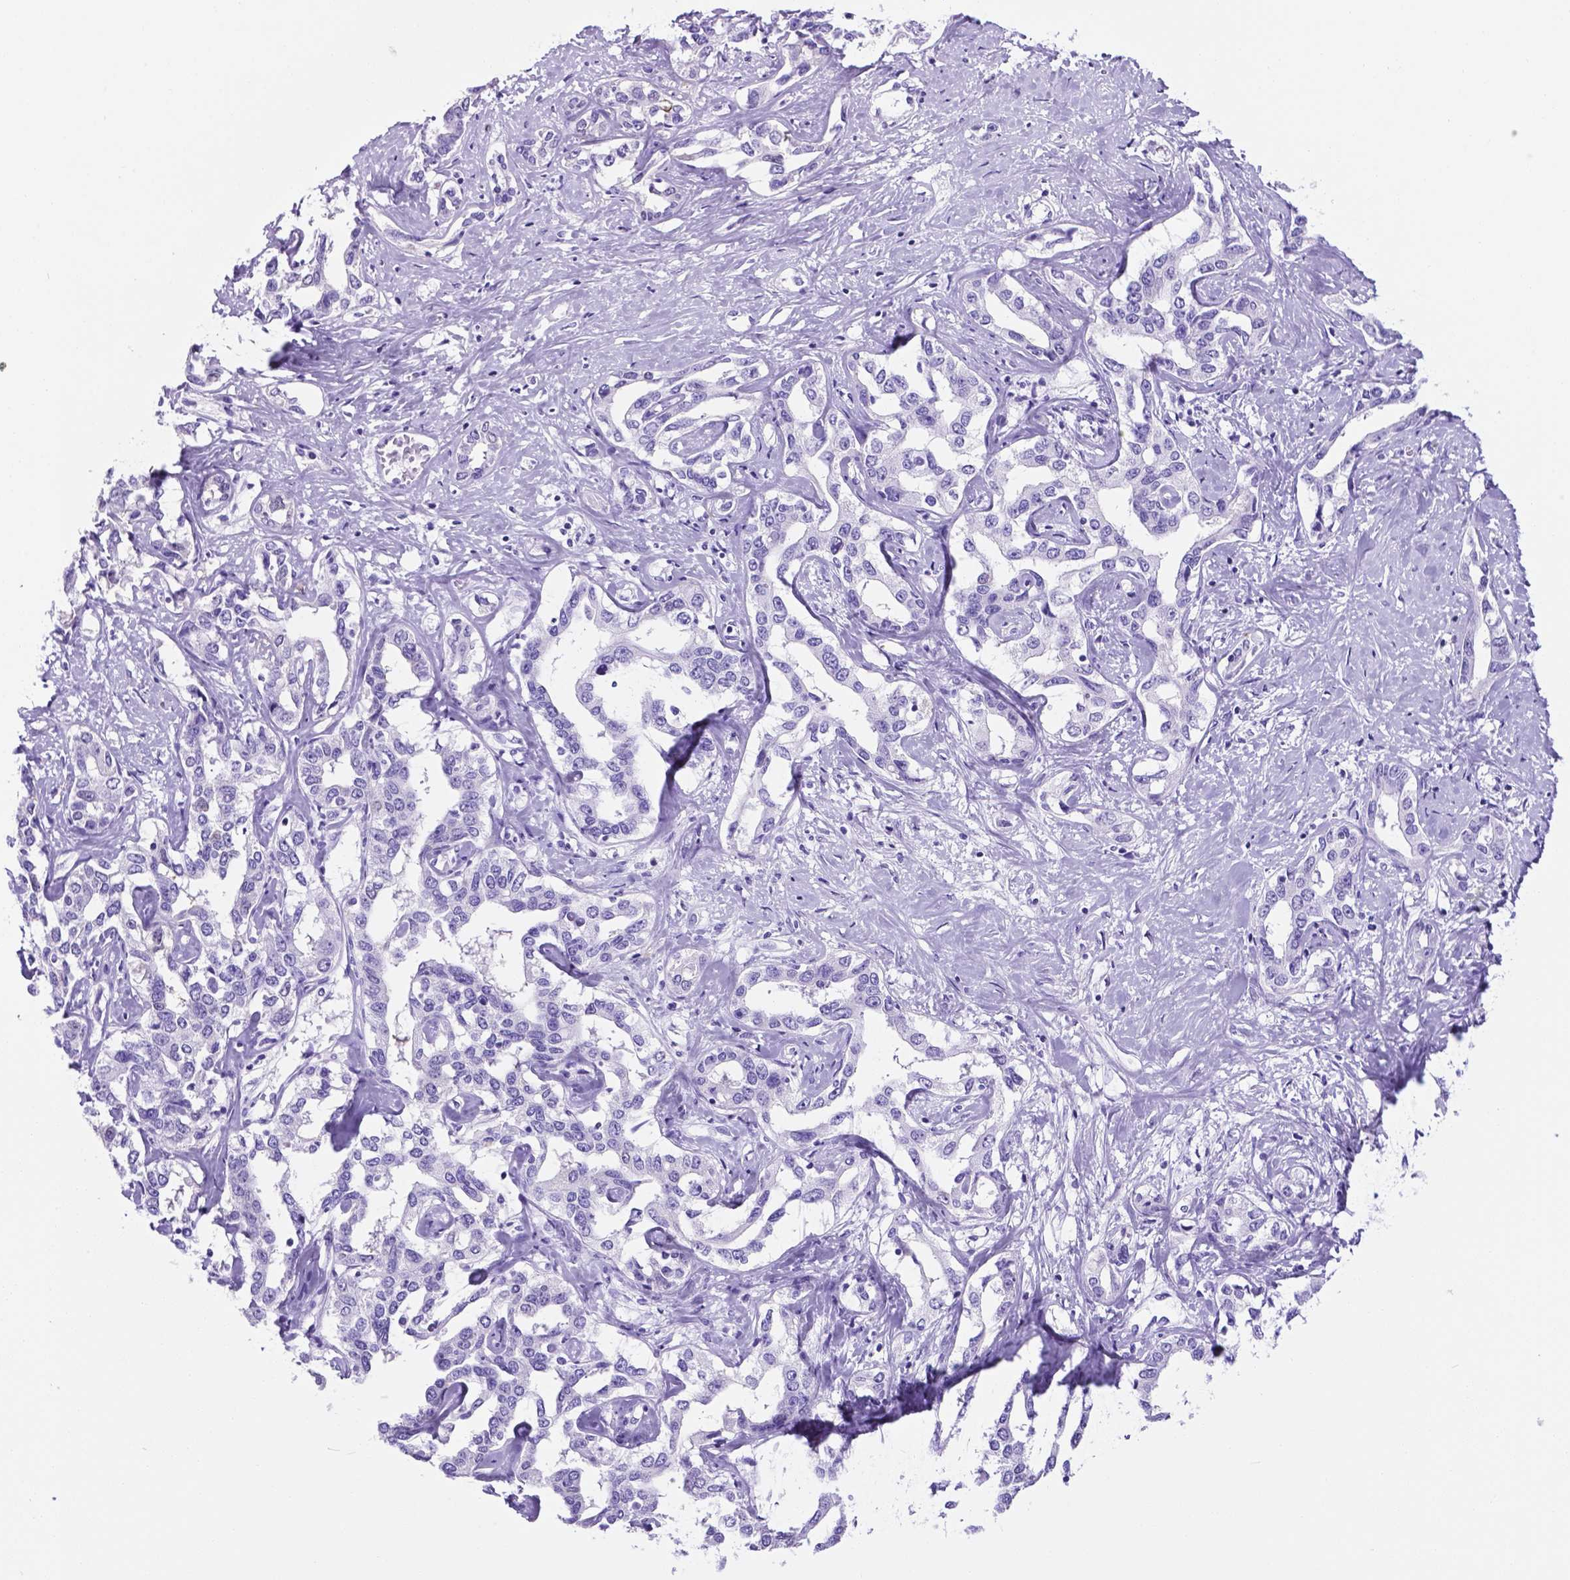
{"staining": {"intensity": "negative", "quantity": "none", "location": "none"}, "tissue": "liver cancer", "cell_type": "Tumor cells", "image_type": "cancer", "snomed": [{"axis": "morphology", "description": "Cholangiocarcinoma"}, {"axis": "topography", "description": "Liver"}], "caption": "An immunohistochemistry image of cholangiocarcinoma (liver) is shown. There is no staining in tumor cells of cholangiocarcinoma (liver). (DAB (3,3'-diaminobenzidine) IHC visualized using brightfield microscopy, high magnification).", "gene": "C17orf107", "patient": {"sex": "male", "age": 59}}